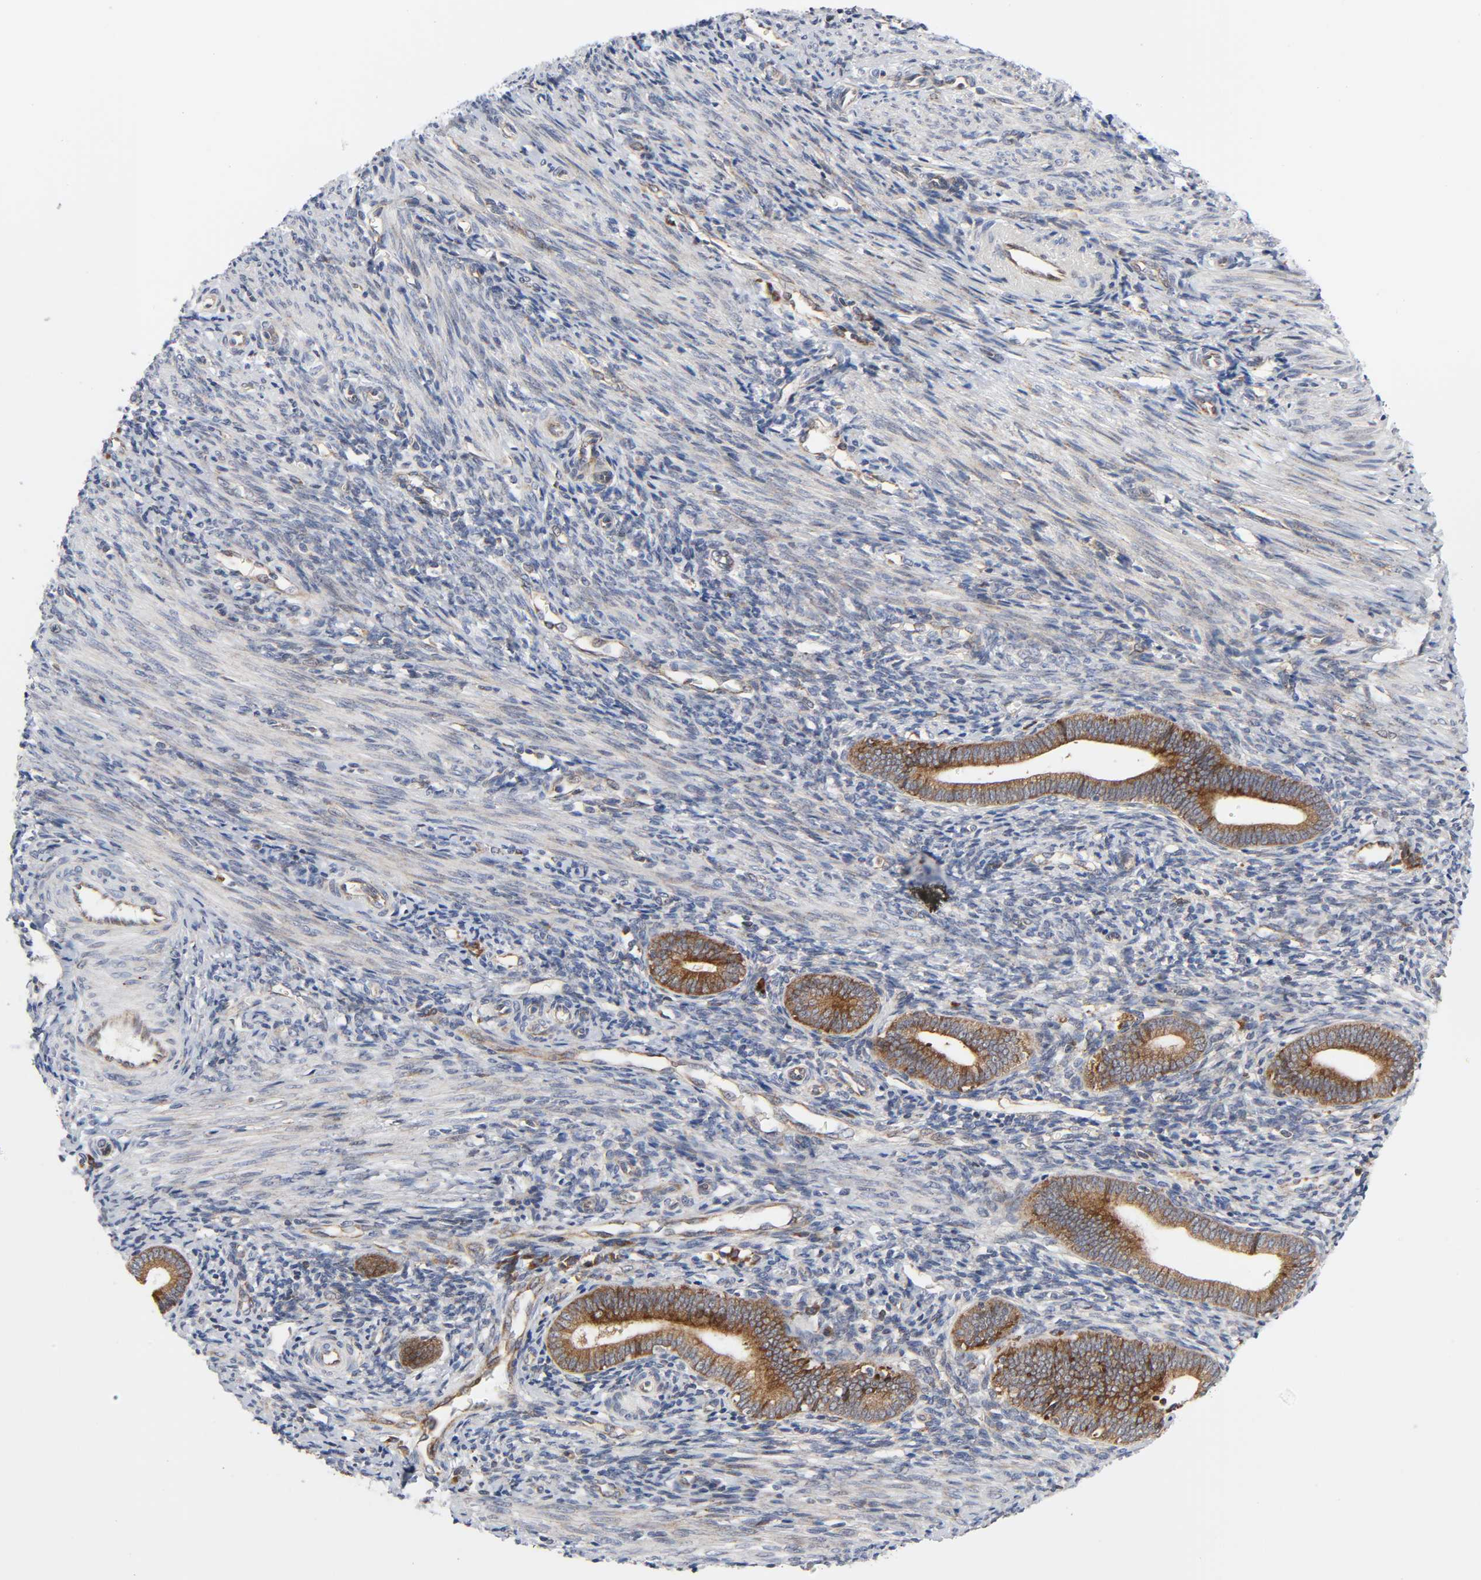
{"staining": {"intensity": "weak", "quantity": "25%-75%", "location": "cytoplasmic/membranous"}, "tissue": "endometrium", "cell_type": "Cells in endometrial stroma", "image_type": "normal", "snomed": [{"axis": "morphology", "description": "Normal tissue, NOS"}, {"axis": "topography", "description": "Uterus"}, {"axis": "topography", "description": "Endometrium"}], "caption": "Immunohistochemical staining of normal endometrium demonstrates weak cytoplasmic/membranous protein staining in approximately 25%-75% of cells in endometrial stroma.", "gene": "BAX", "patient": {"sex": "female", "age": 33}}